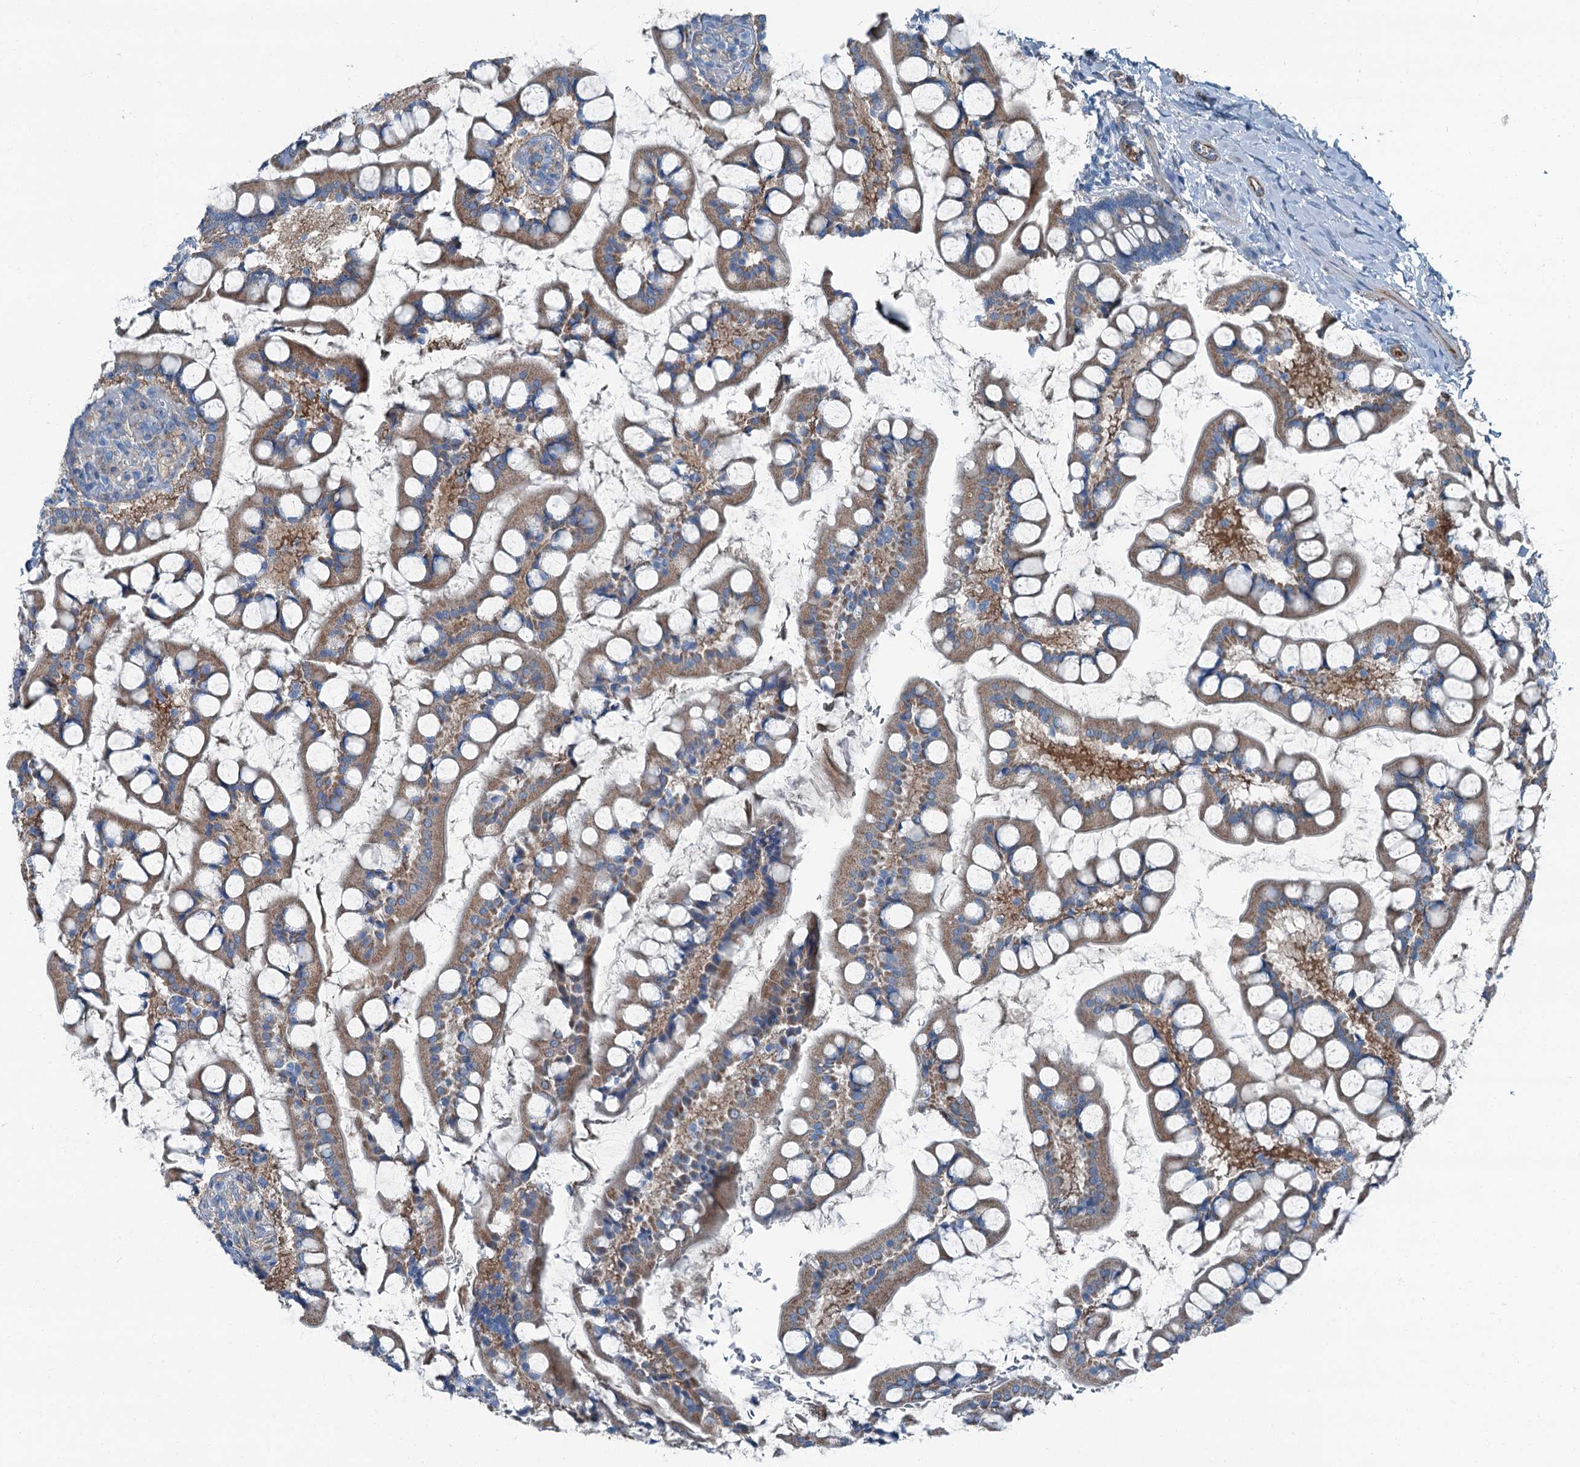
{"staining": {"intensity": "moderate", "quantity": "25%-75%", "location": "cytoplasmic/membranous"}, "tissue": "small intestine", "cell_type": "Glandular cells", "image_type": "normal", "snomed": [{"axis": "morphology", "description": "Normal tissue, NOS"}, {"axis": "topography", "description": "Small intestine"}], "caption": "Protein expression analysis of unremarkable human small intestine reveals moderate cytoplasmic/membranous staining in approximately 25%-75% of glandular cells. The staining is performed using DAB brown chromogen to label protein expression. The nuclei are counter-stained blue using hematoxylin.", "gene": "AXL", "patient": {"sex": "male", "age": 52}}